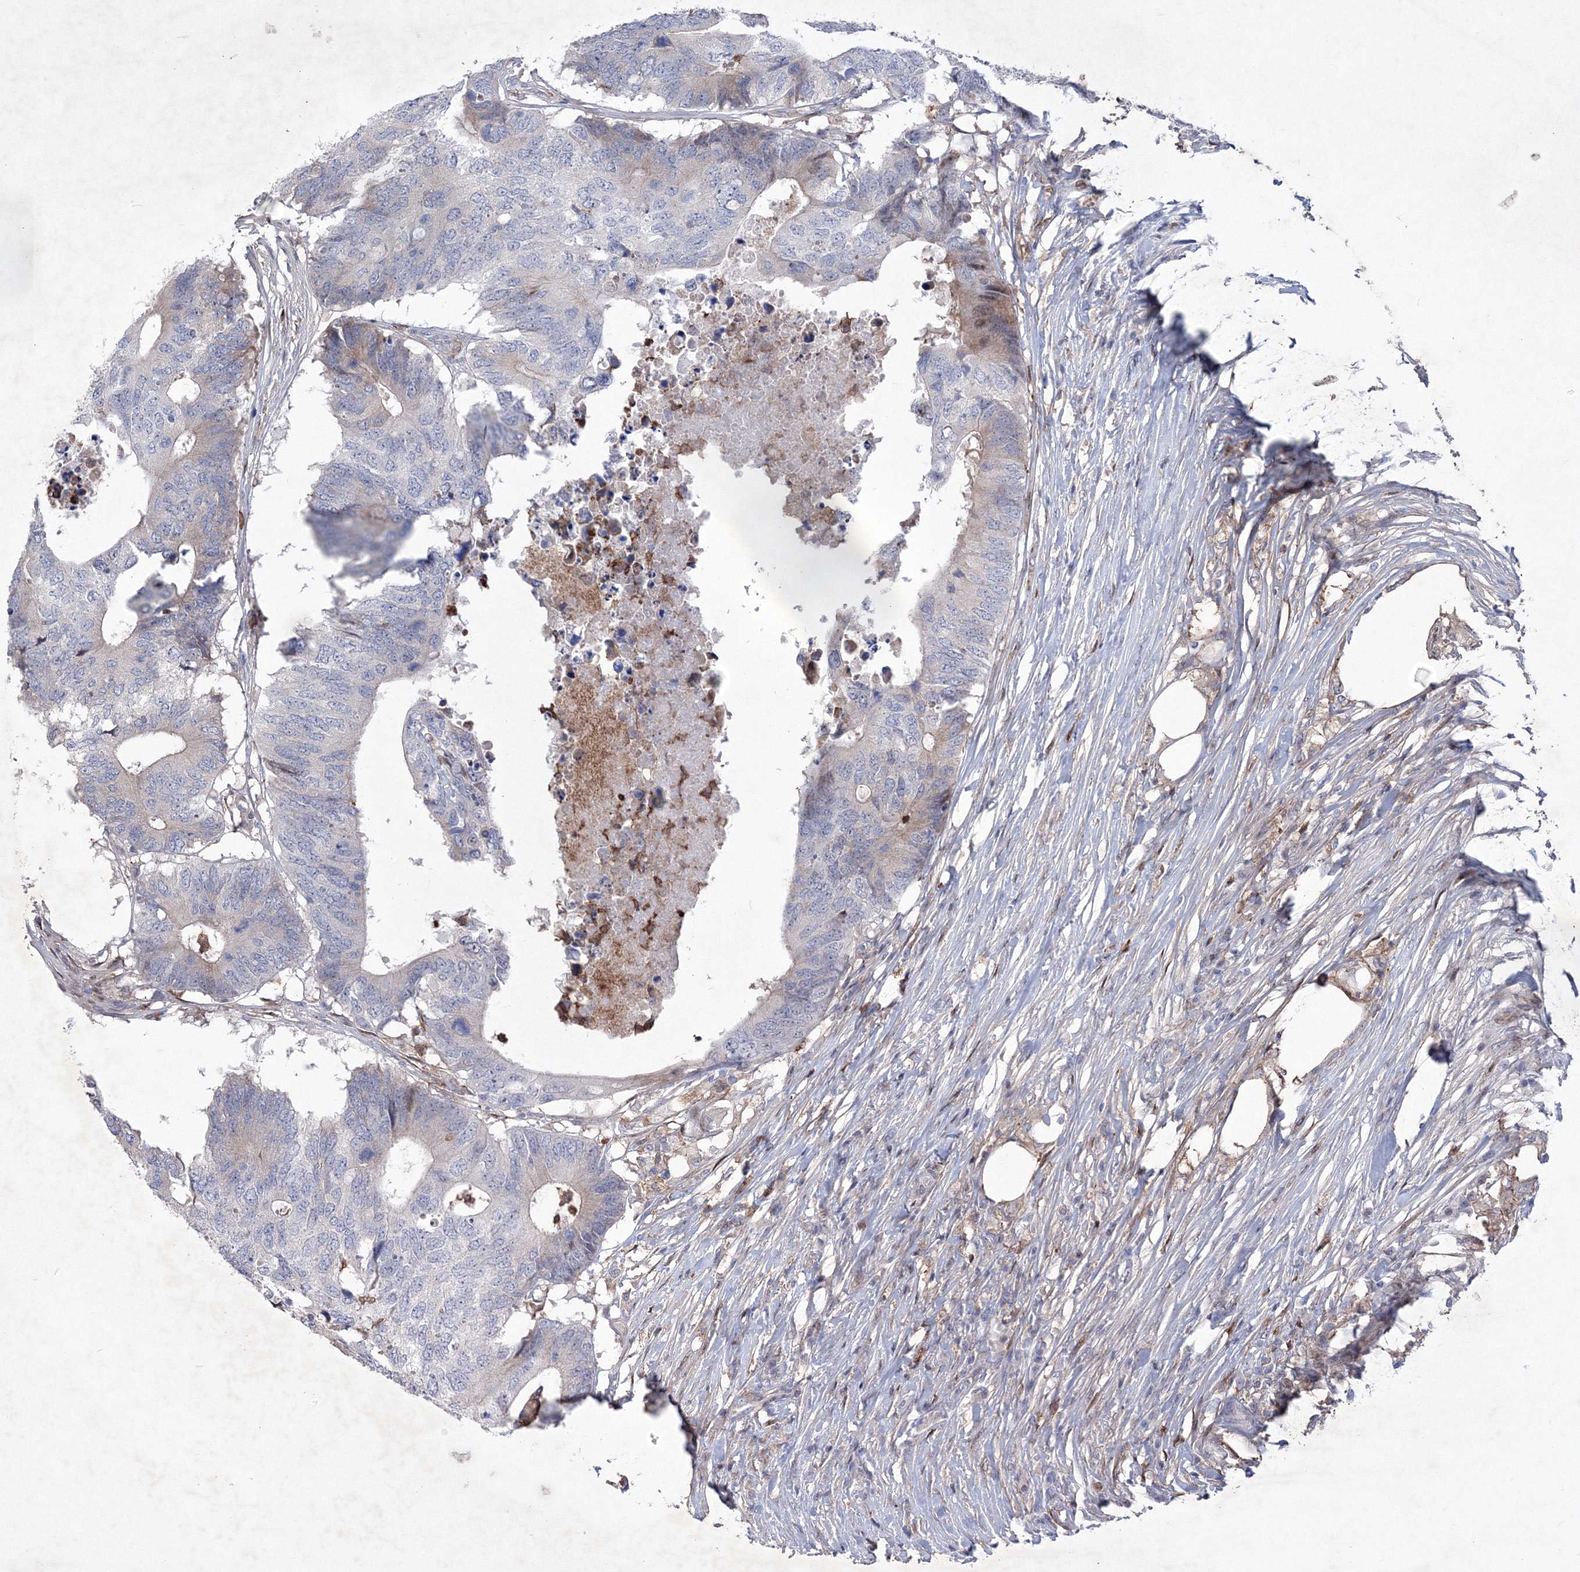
{"staining": {"intensity": "negative", "quantity": "none", "location": "none"}, "tissue": "colorectal cancer", "cell_type": "Tumor cells", "image_type": "cancer", "snomed": [{"axis": "morphology", "description": "Adenocarcinoma, NOS"}, {"axis": "topography", "description": "Colon"}], "caption": "Tumor cells show no significant protein expression in colorectal adenocarcinoma.", "gene": "RNPEPL1", "patient": {"sex": "male", "age": 71}}